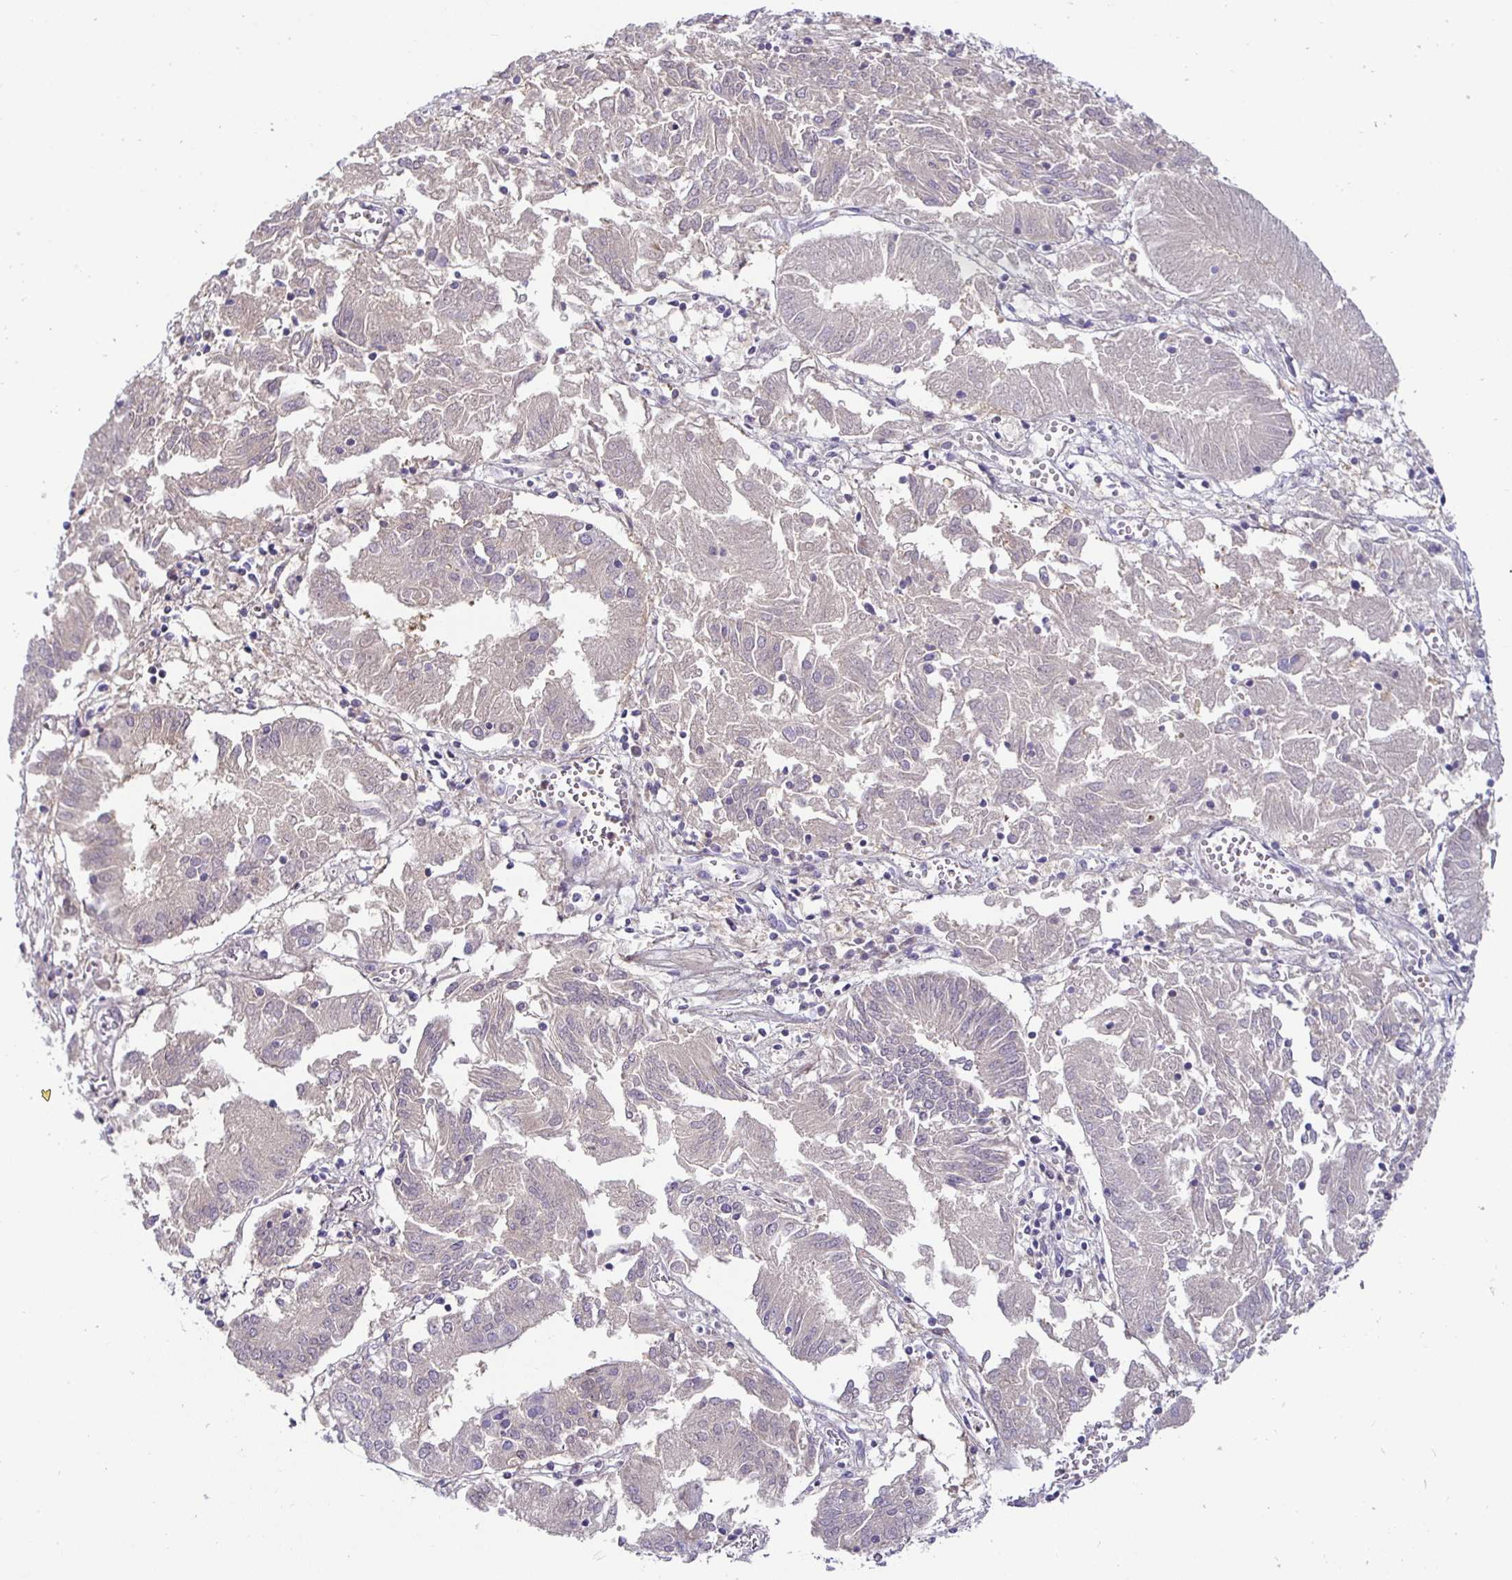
{"staining": {"intensity": "weak", "quantity": "<25%", "location": "cytoplasmic/membranous"}, "tissue": "endometrial cancer", "cell_type": "Tumor cells", "image_type": "cancer", "snomed": [{"axis": "morphology", "description": "Adenocarcinoma, NOS"}, {"axis": "topography", "description": "Endometrium"}], "caption": "A photomicrograph of human endometrial cancer (adenocarcinoma) is negative for staining in tumor cells.", "gene": "SIRPA", "patient": {"sex": "female", "age": 54}}